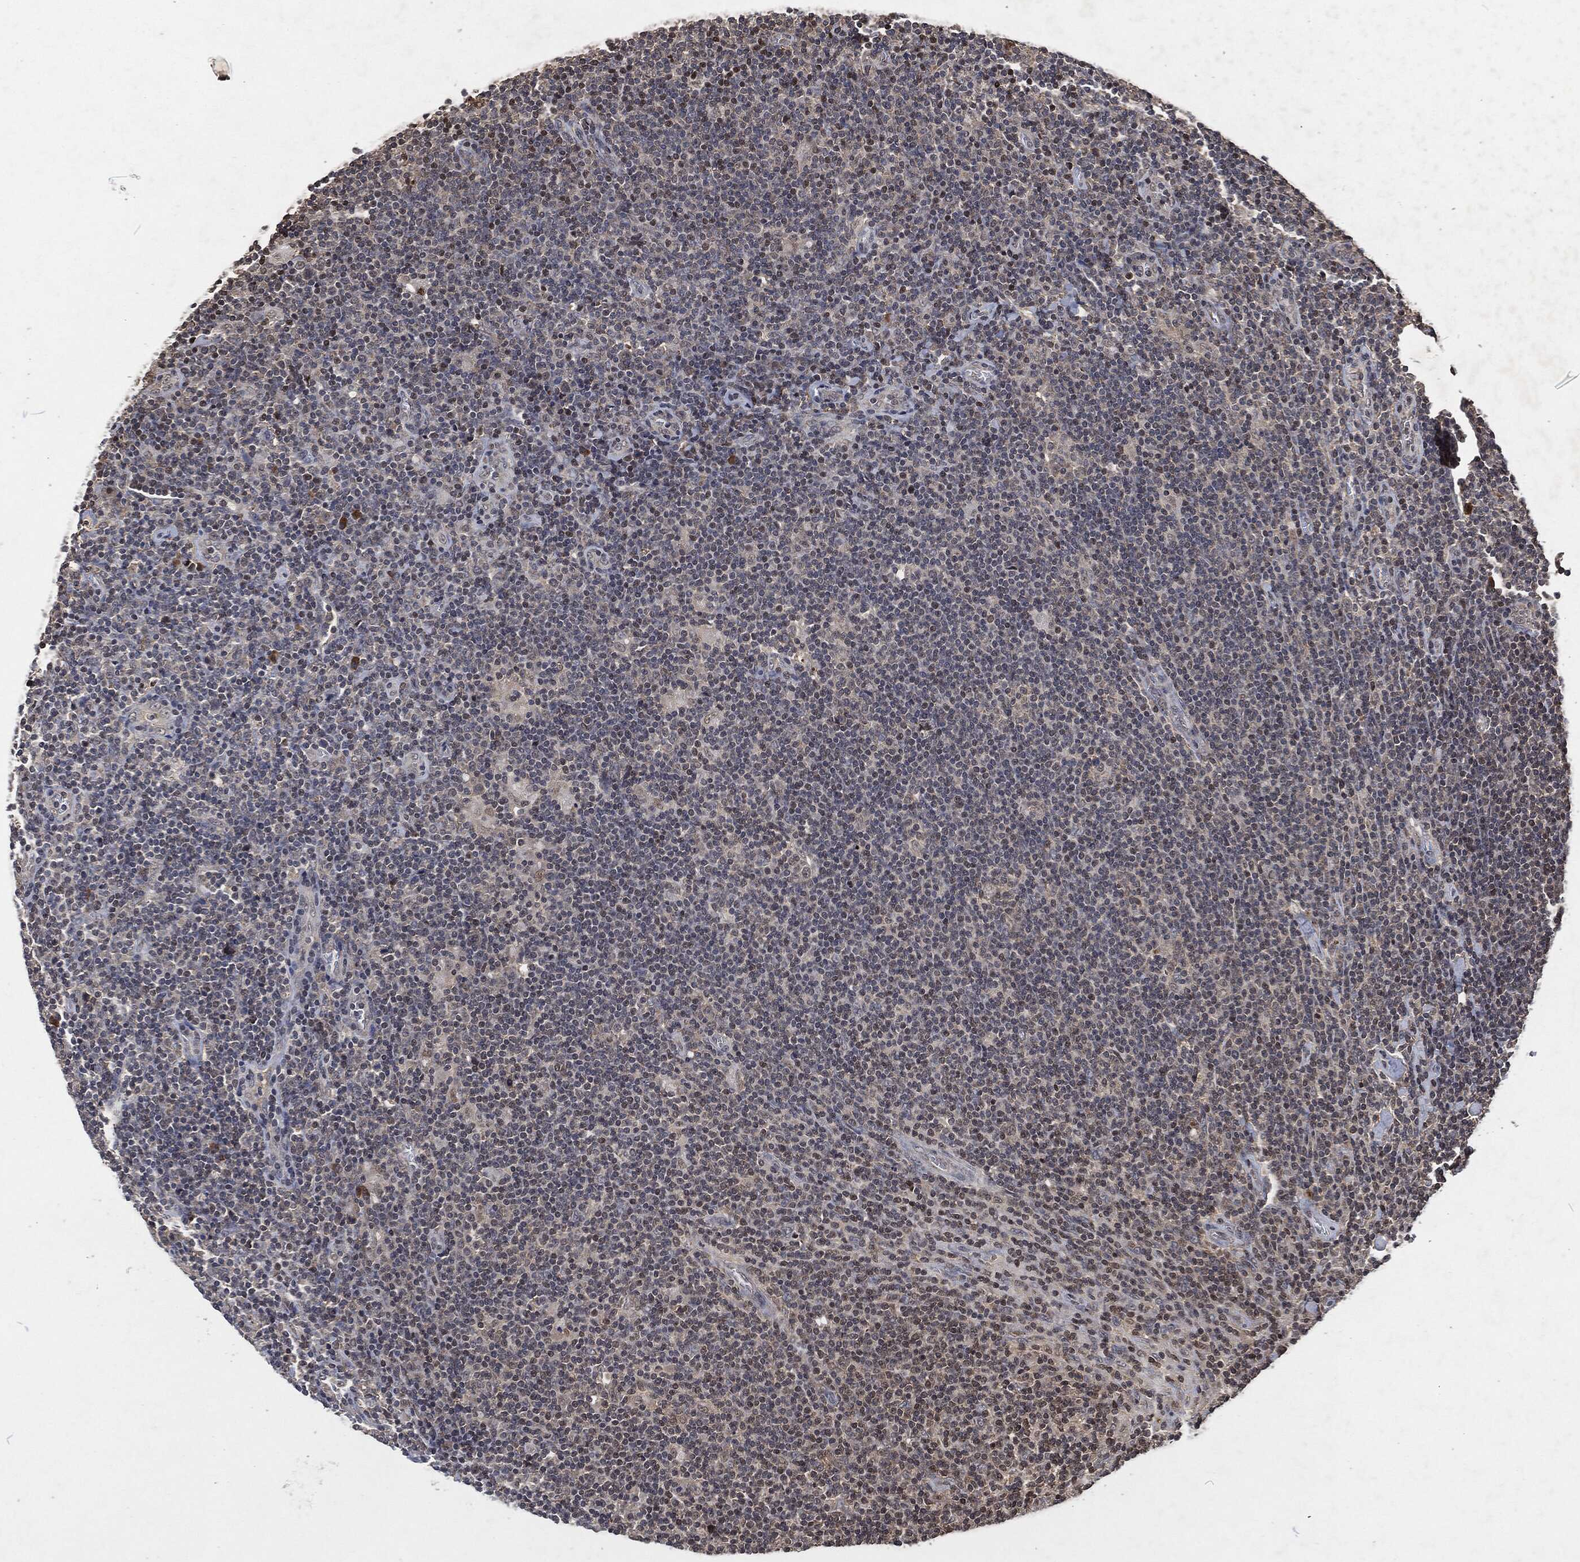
{"staining": {"intensity": "weak", "quantity": "25%-75%", "location": "nuclear"}, "tissue": "lymphoma", "cell_type": "Tumor cells", "image_type": "cancer", "snomed": [{"axis": "morphology", "description": "Hodgkin's disease, NOS"}, {"axis": "topography", "description": "Lymph node"}], "caption": "A micrograph showing weak nuclear staining in approximately 25%-75% of tumor cells in Hodgkin's disease, as visualized by brown immunohistochemical staining.", "gene": "SNAI1", "patient": {"sex": "male", "age": 40}}